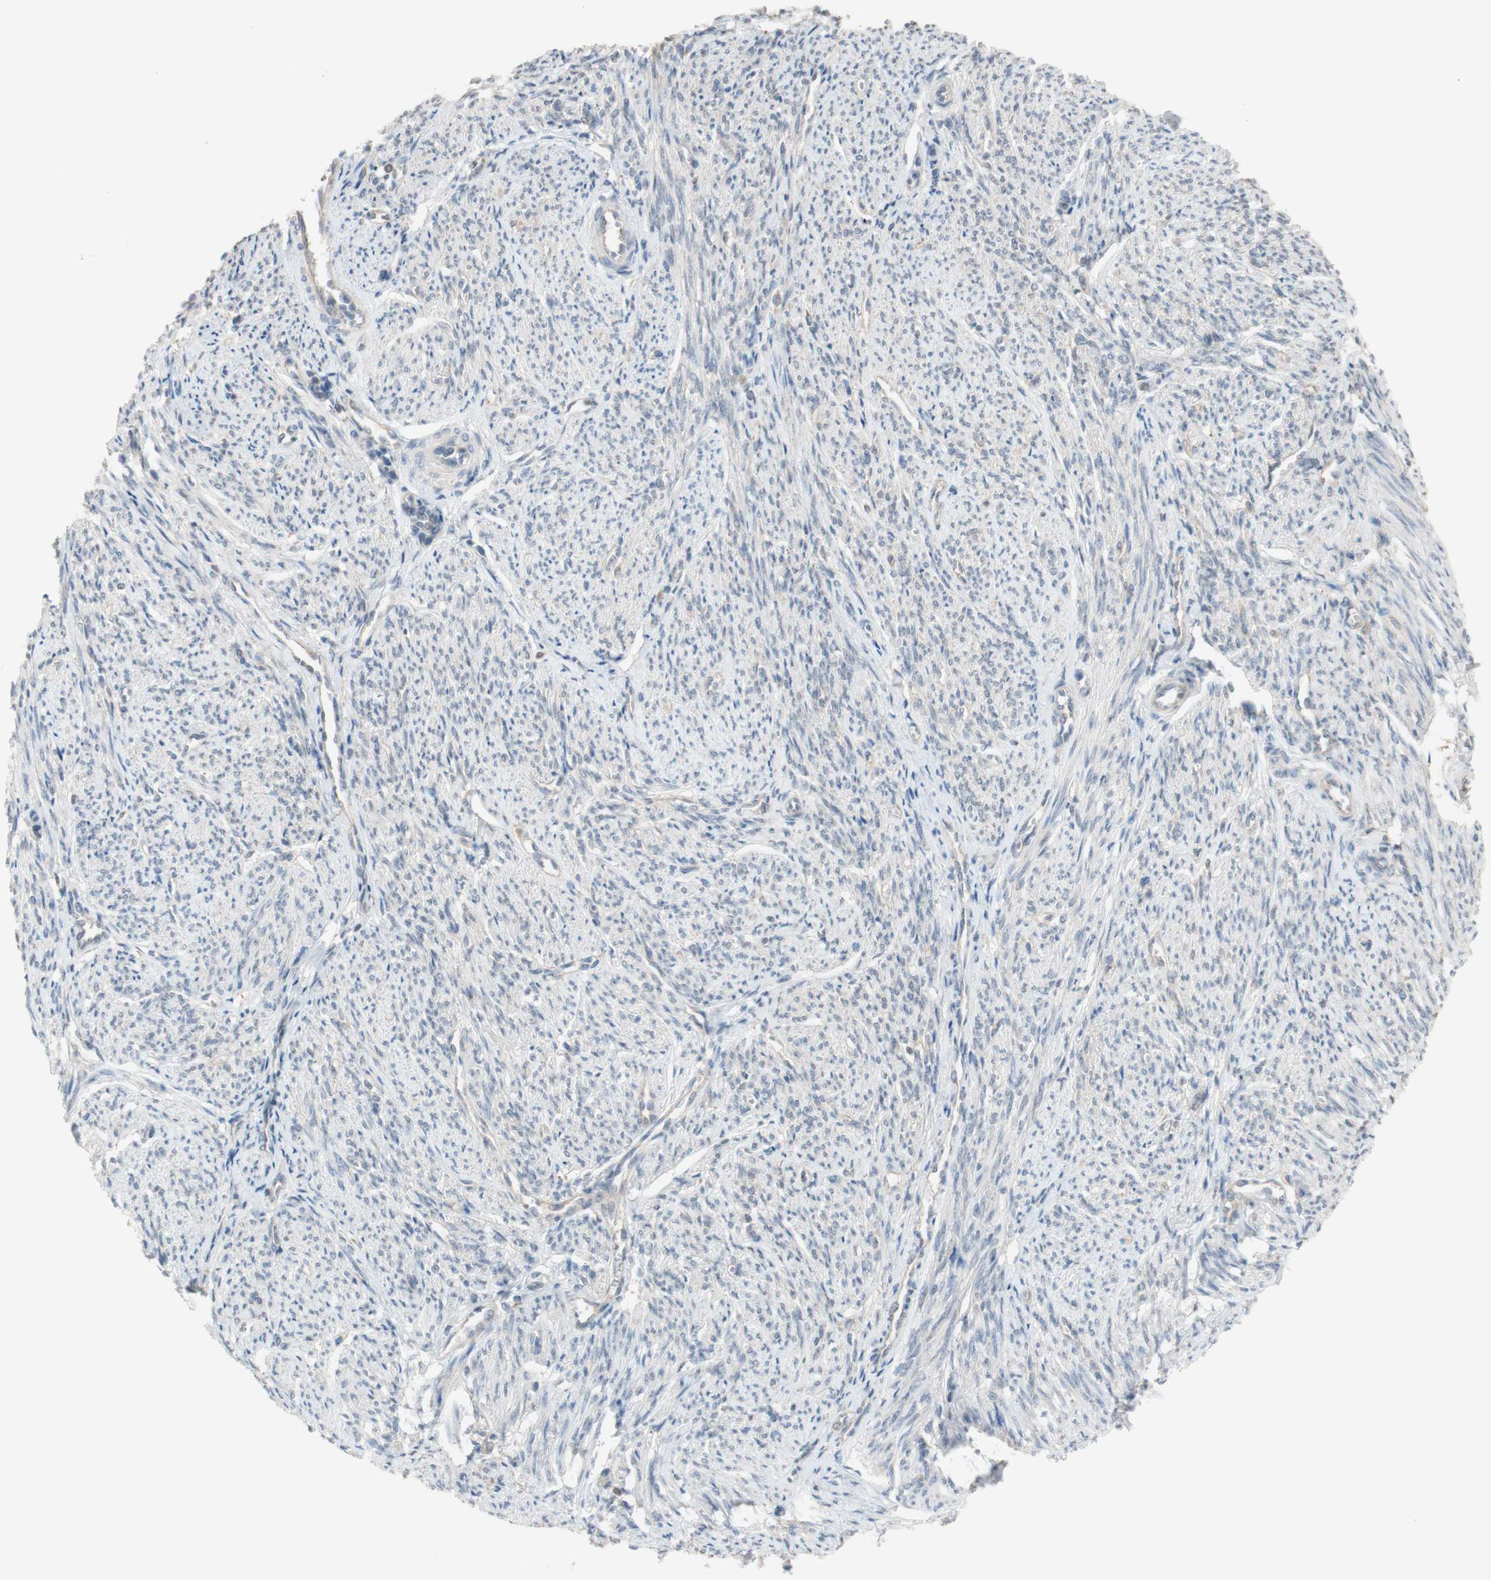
{"staining": {"intensity": "negative", "quantity": "none", "location": "none"}, "tissue": "smooth muscle", "cell_type": "Smooth muscle cells", "image_type": "normal", "snomed": [{"axis": "morphology", "description": "Normal tissue, NOS"}, {"axis": "topography", "description": "Smooth muscle"}], "caption": "Smooth muscle cells show no significant positivity in unremarkable smooth muscle. (DAB (3,3'-diaminobenzidine) immunohistochemistry (IHC) with hematoxylin counter stain).", "gene": "PEX2", "patient": {"sex": "female", "age": 65}}